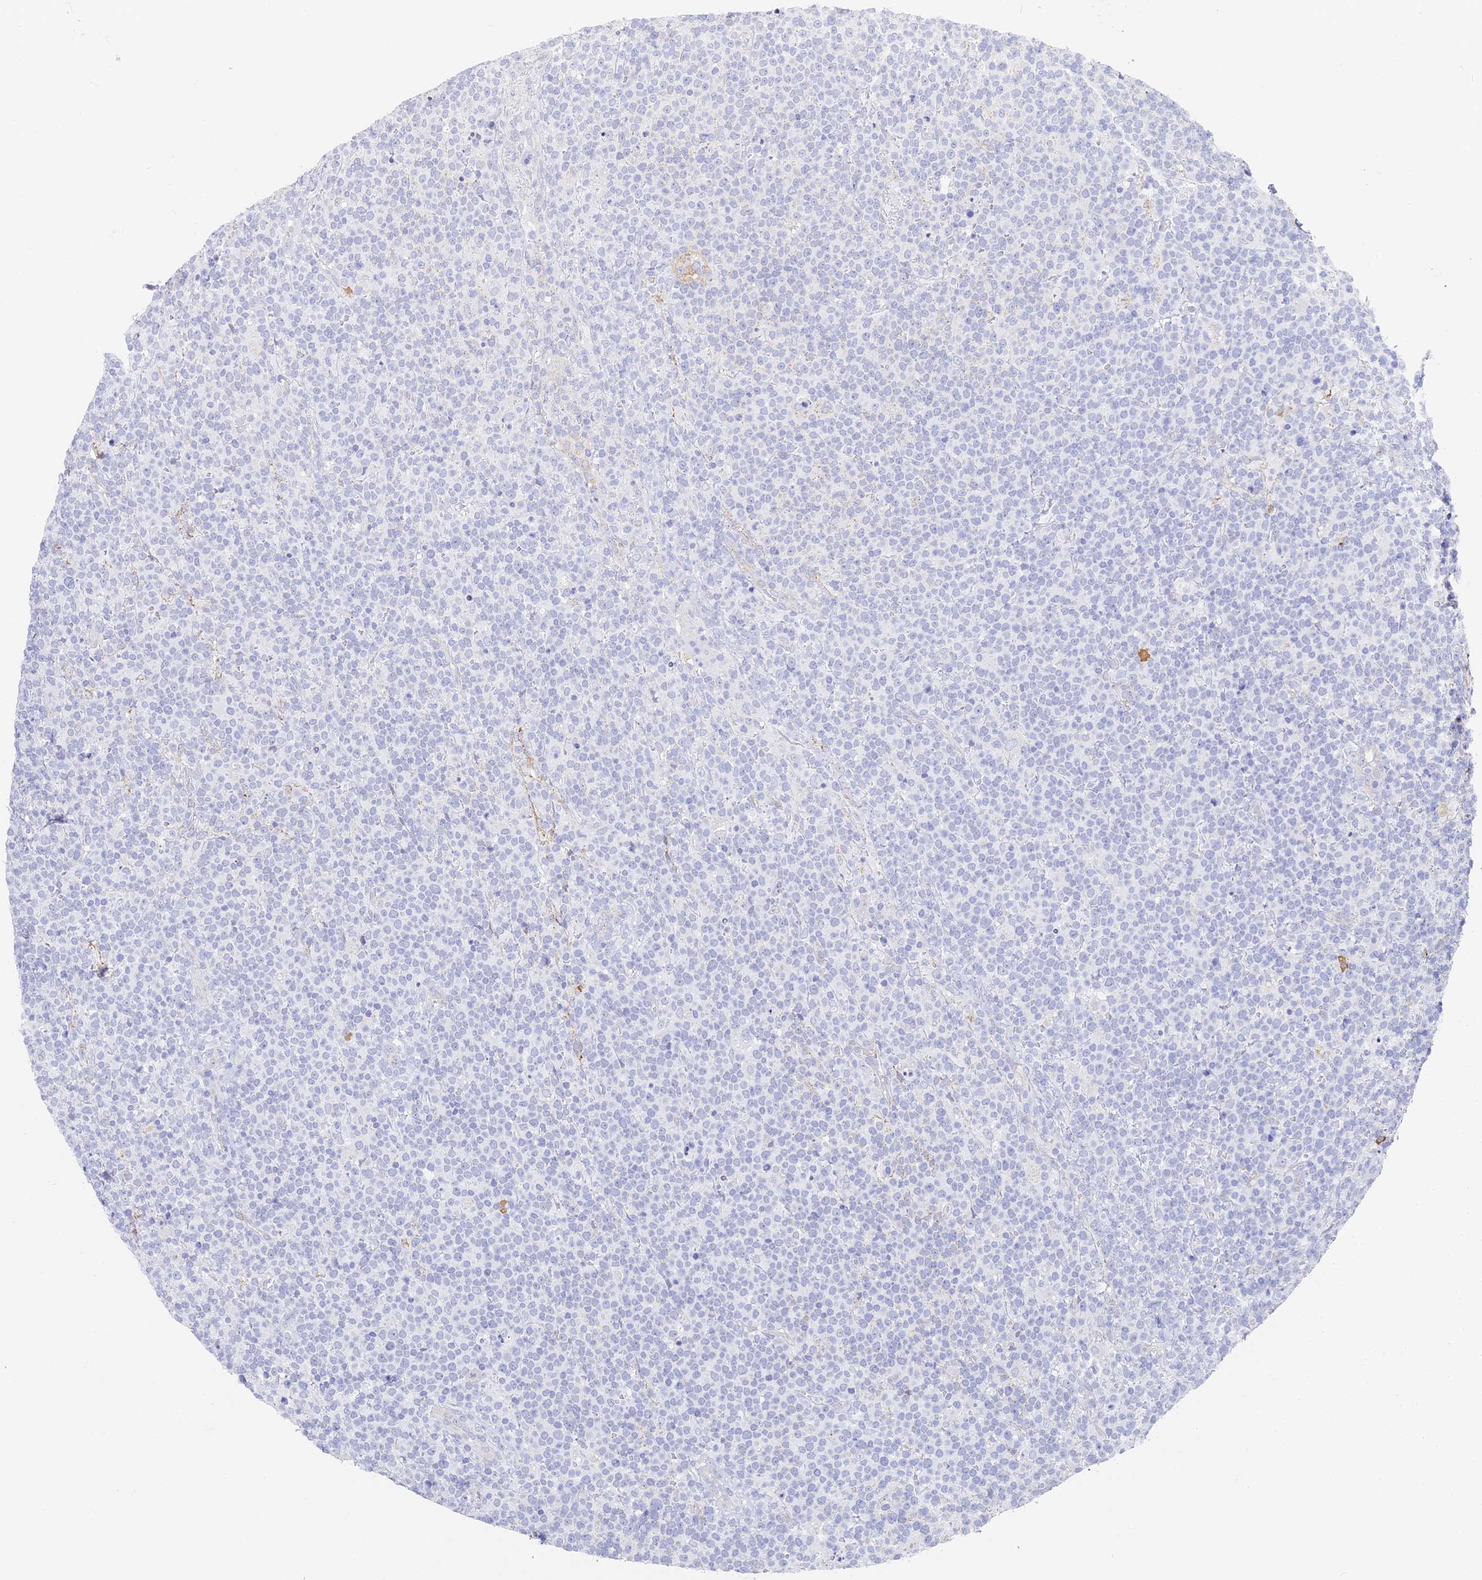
{"staining": {"intensity": "negative", "quantity": "none", "location": "none"}, "tissue": "lymphoma", "cell_type": "Tumor cells", "image_type": "cancer", "snomed": [{"axis": "morphology", "description": "Malignant lymphoma, non-Hodgkin's type, High grade"}, {"axis": "topography", "description": "Lymph node"}], "caption": "IHC photomicrograph of high-grade malignant lymphoma, non-Hodgkin's type stained for a protein (brown), which displays no positivity in tumor cells.", "gene": "GJA1", "patient": {"sex": "male", "age": 61}}